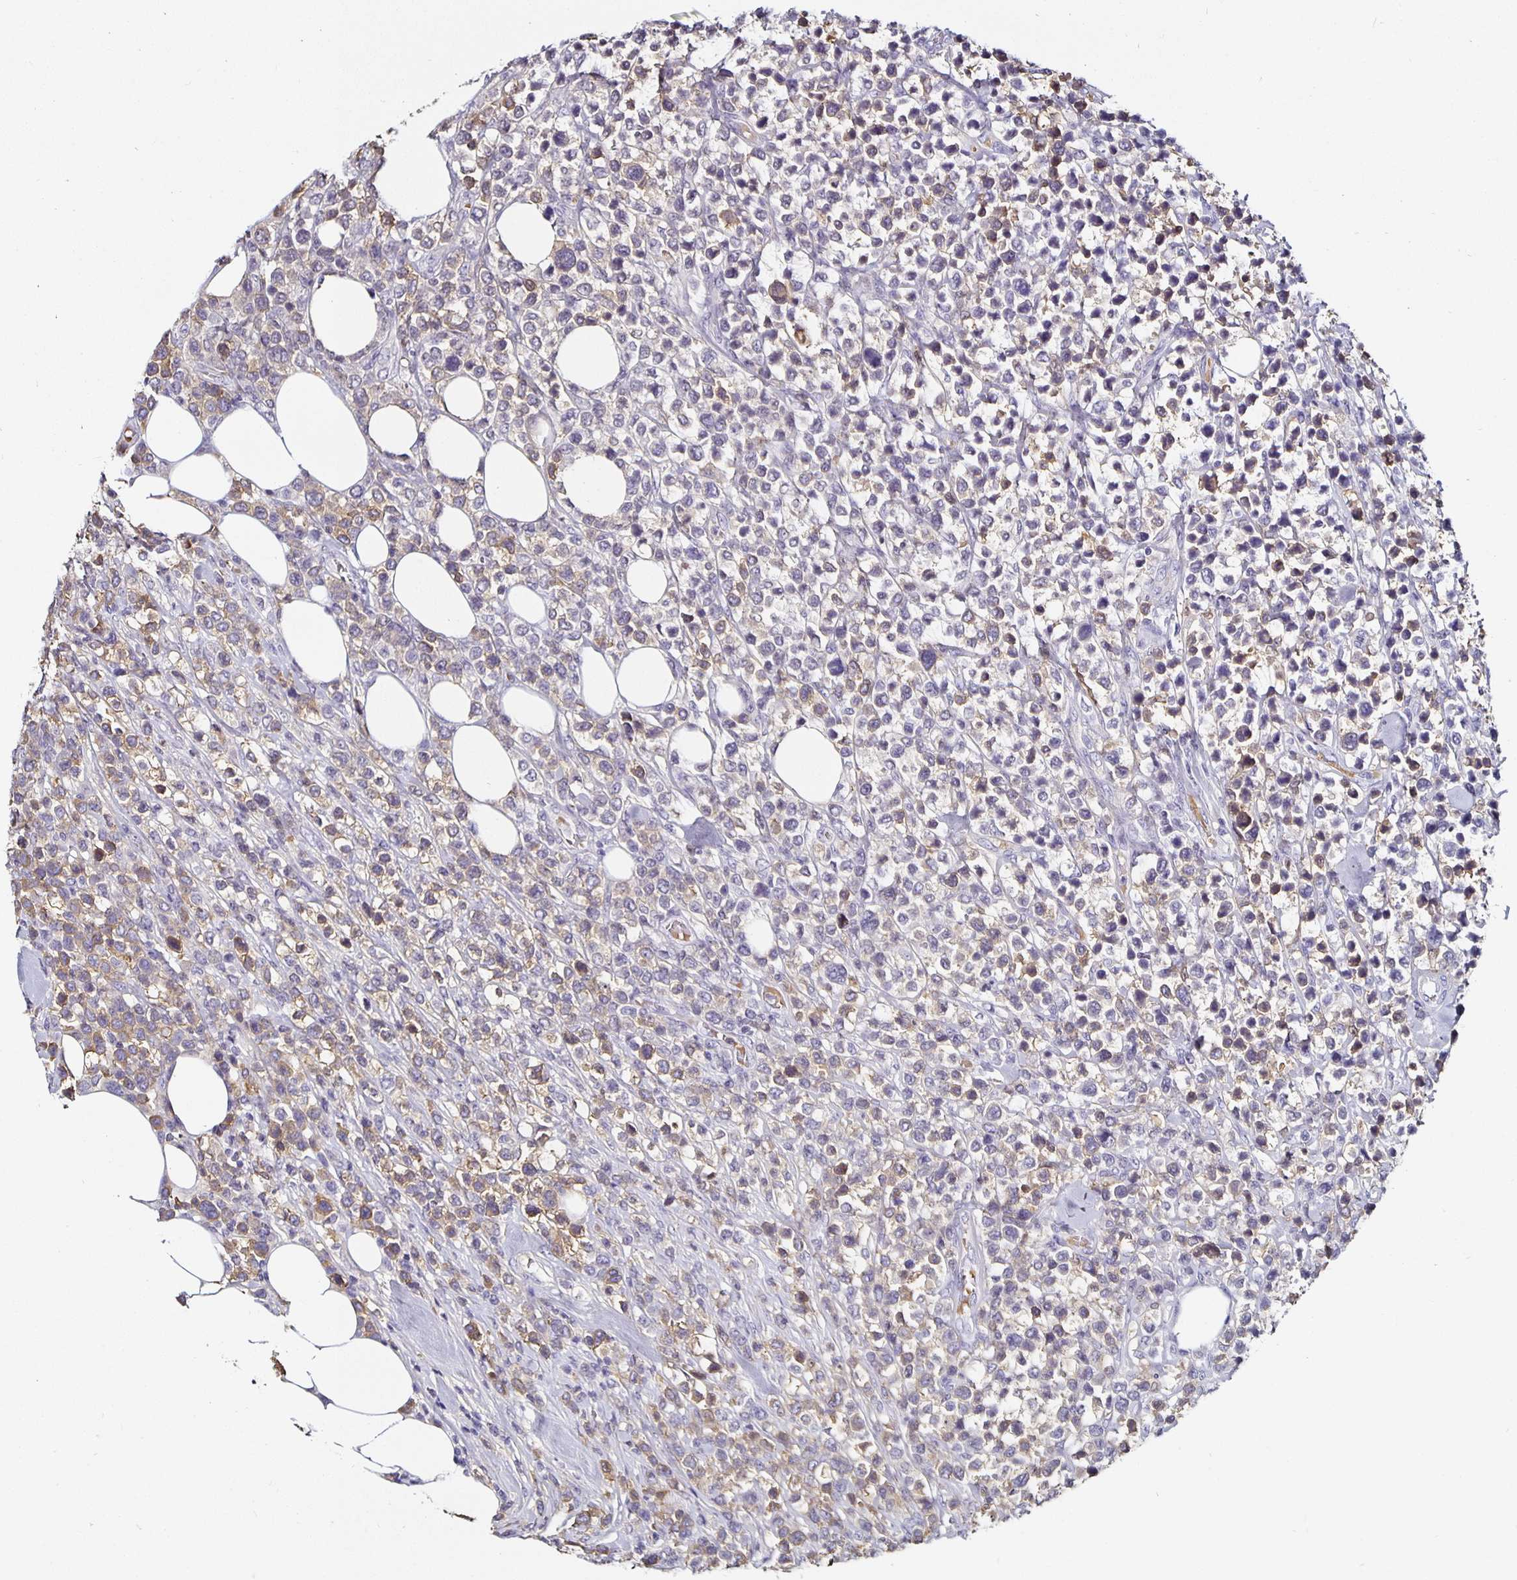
{"staining": {"intensity": "weak", "quantity": "25%-75%", "location": "cytoplasmic/membranous"}, "tissue": "lymphoma", "cell_type": "Tumor cells", "image_type": "cancer", "snomed": [{"axis": "morphology", "description": "Malignant lymphoma, non-Hodgkin's type, High grade"}, {"axis": "topography", "description": "Soft tissue"}], "caption": "High-grade malignant lymphoma, non-Hodgkin's type was stained to show a protein in brown. There is low levels of weak cytoplasmic/membranous positivity in about 25%-75% of tumor cells. The staining was performed using DAB (3,3'-diaminobenzidine) to visualize the protein expression in brown, while the nuclei were stained in blue with hematoxylin (Magnification: 20x).", "gene": "TTR", "patient": {"sex": "female", "age": 56}}